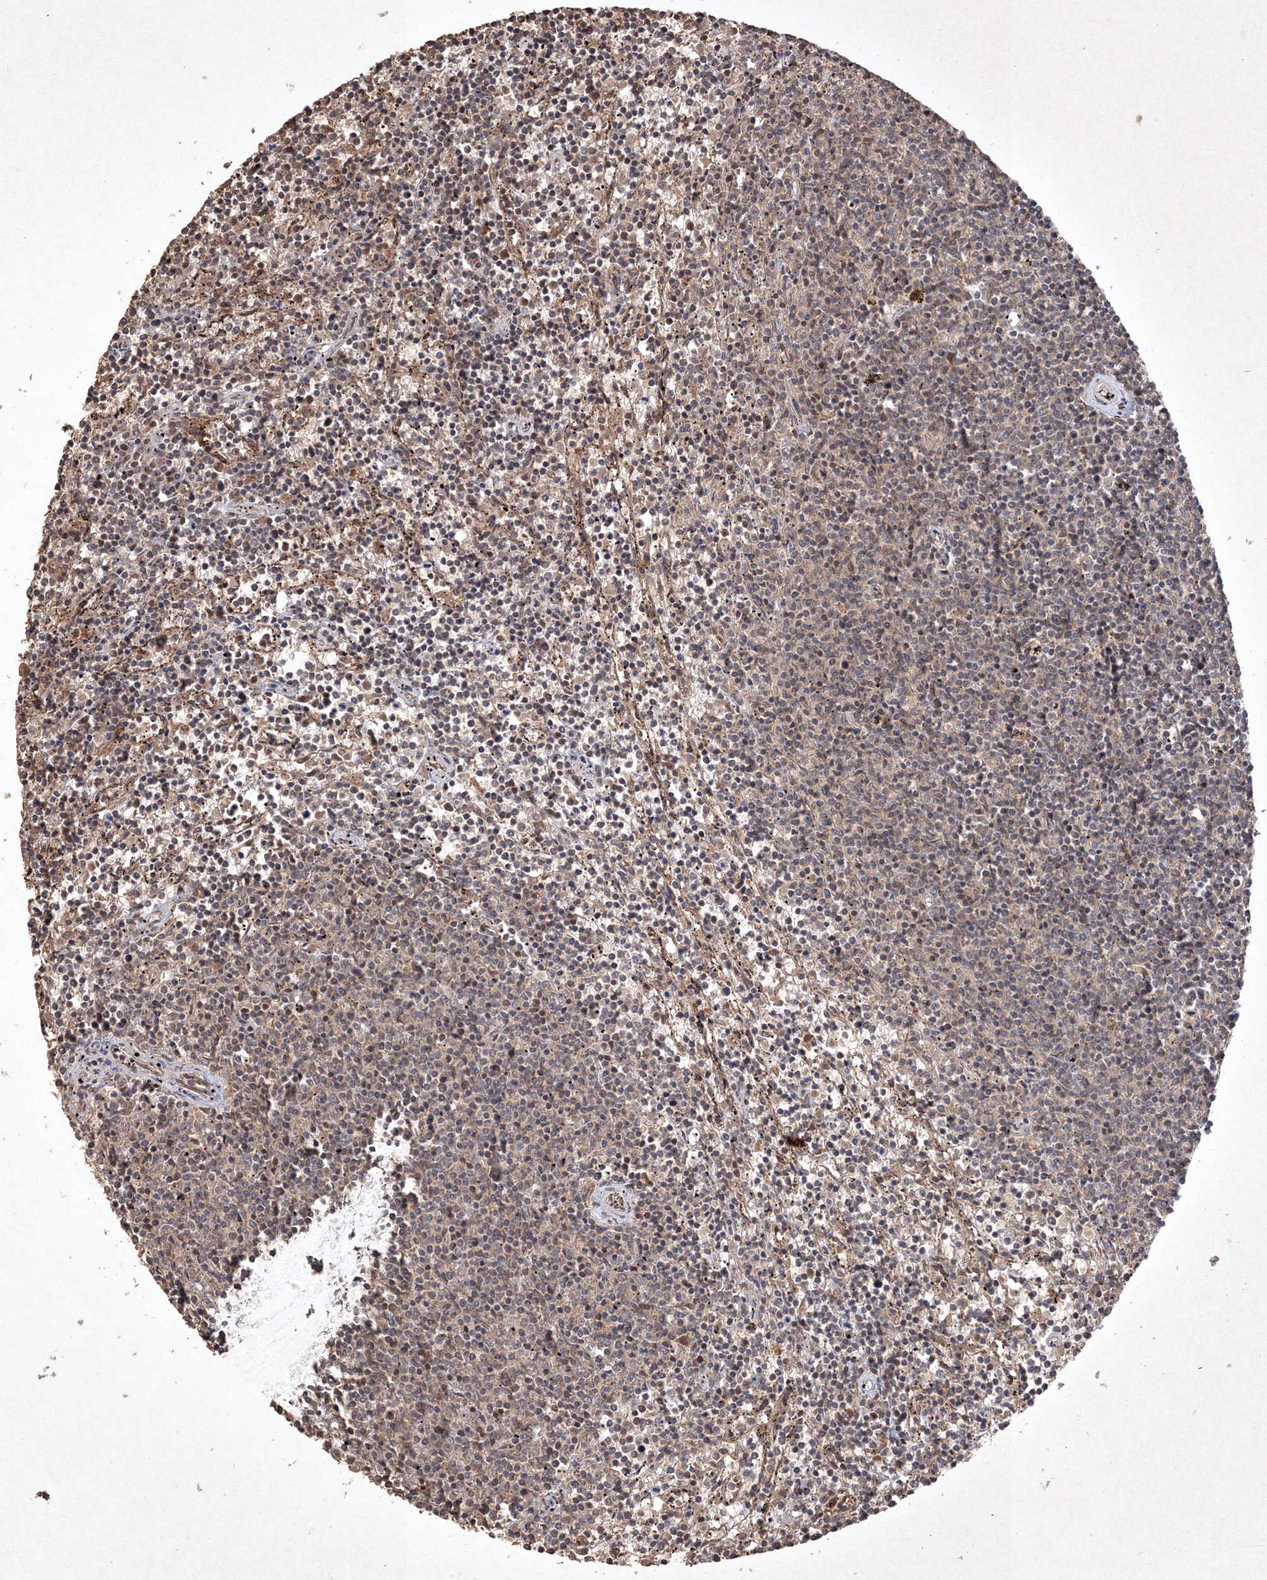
{"staining": {"intensity": "negative", "quantity": "none", "location": "none"}, "tissue": "lymphoma", "cell_type": "Tumor cells", "image_type": "cancer", "snomed": [{"axis": "morphology", "description": "Malignant lymphoma, non-Hodgkin's type, Low grade"}, {"axis": "topography", "description": "Spleen"}], "caption": "A micrograph of lymphoma stained for a protein reveals no brown staining in tumor cells.", "gene": "PELI3", "patient": {"sex": "female", "age": 50}}